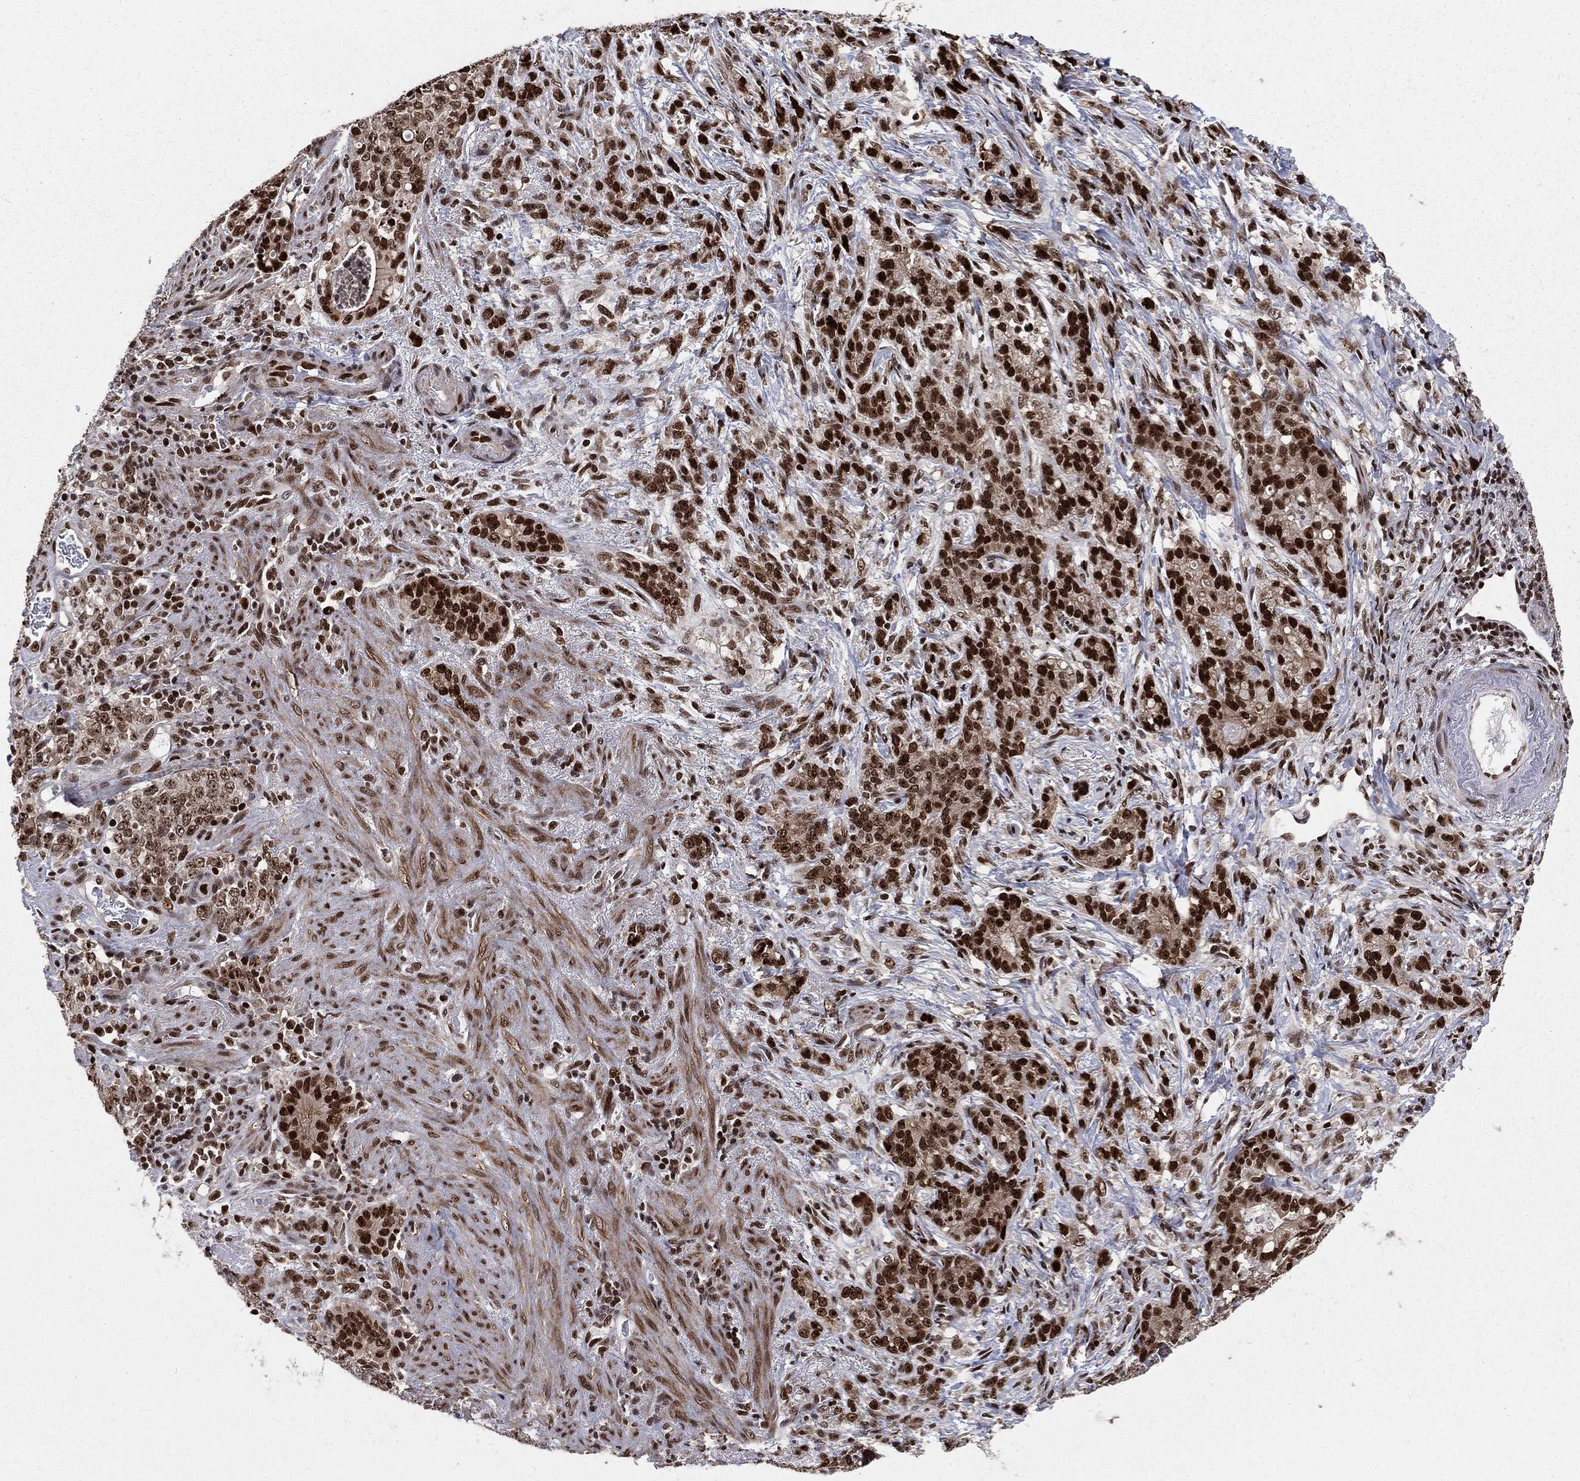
{"staining": {"intensity": "strong", "quantity": ">75%", "location": "nuclear"}, "tissue": "stomach cancer", "cell_type": "Tumor cells", "image_type": "cancer", "snomed": [{"axis": "morphology", "description": "Adenocarcinoma, NOS"}, {"axis": "topography", "description": "Stomach, lower"}], "caption": "Adenocarcinoma (stomach) was stained to show a protein in brown. There is high levels of strong nuclear positivity in approximately >75% of tumor cells.", "gene": "POLB", "patient": {"sex": "male", "age": 88}}